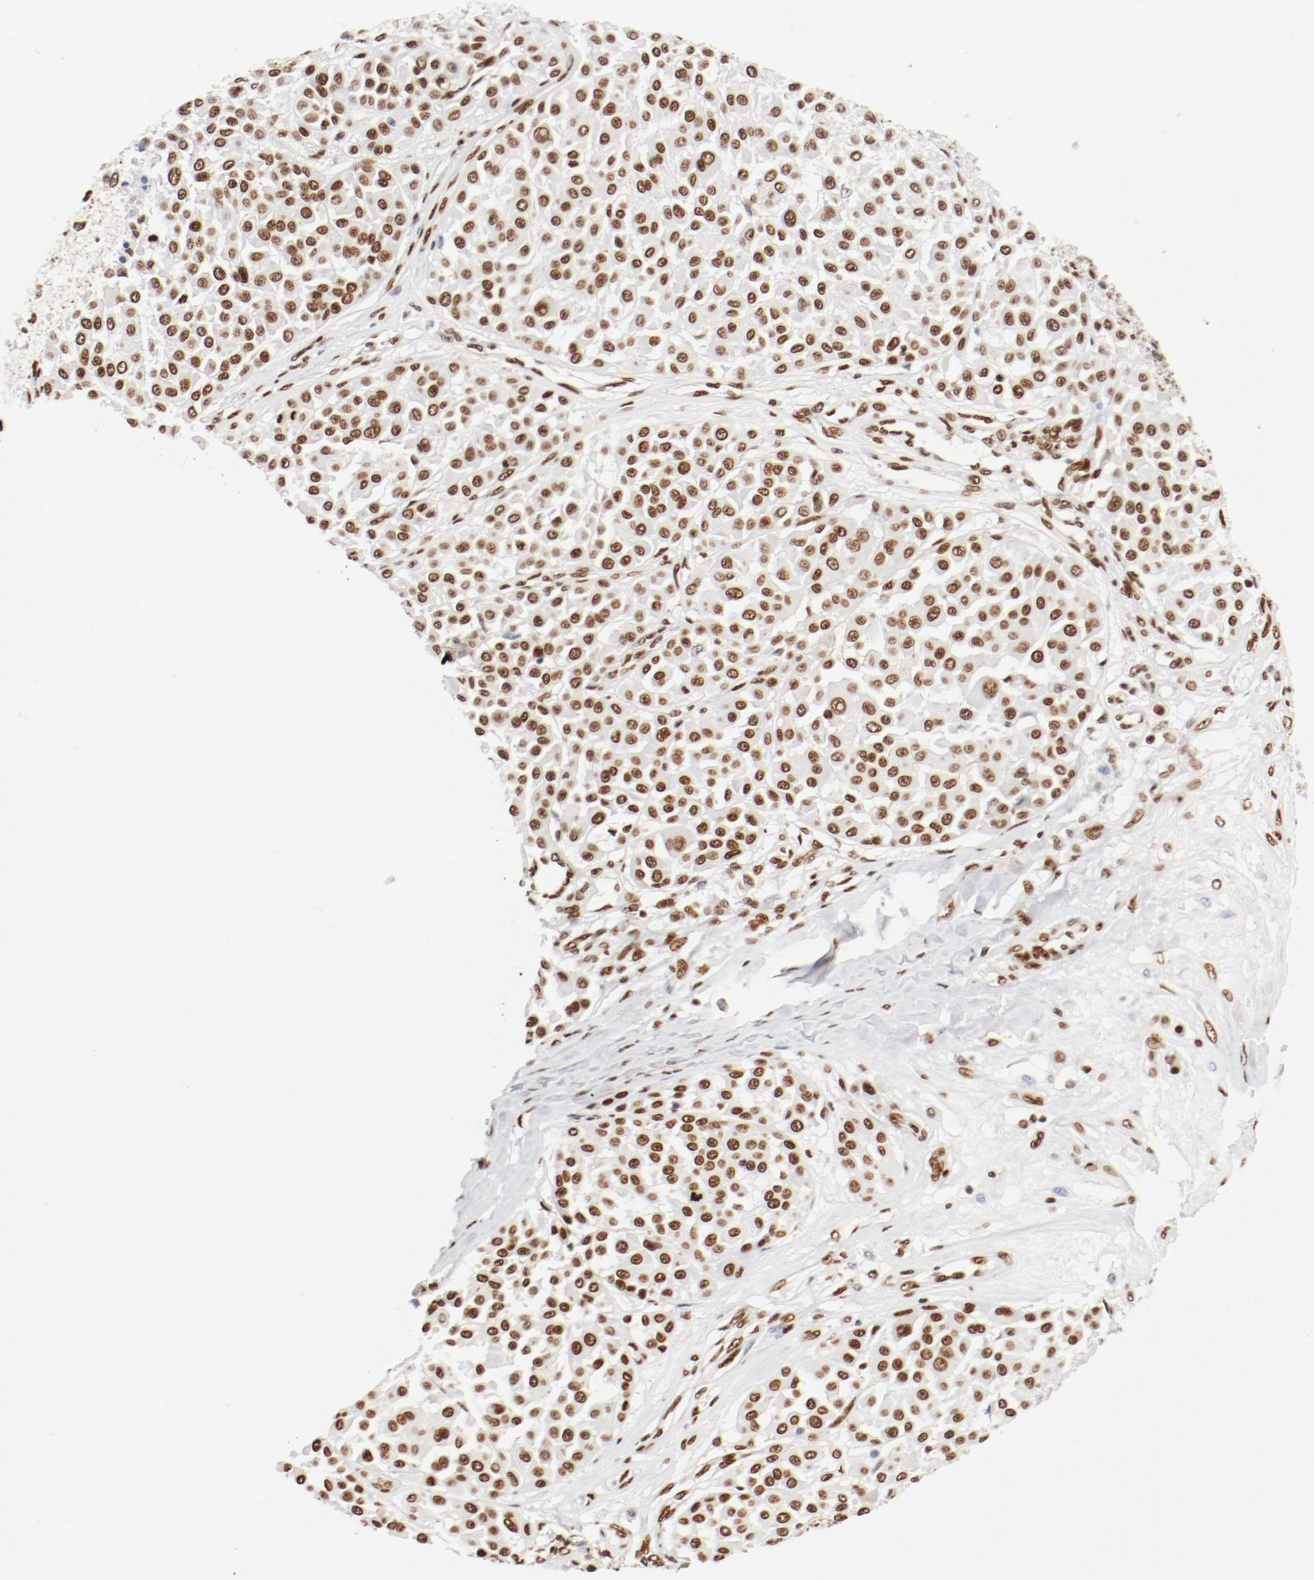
{"staining": {"intensity": "moderate", "quantity": ">75%", "location": "nuclear"}, "tissue": "melanoma", "cell_type": "Tumor cells", "image_type": "cancer", "snomed": [{"axis": "morphology", "description": "Malignant melanoma, Metastatic site"}, {"axis": "topography", "description": "Soft tissue"}], "caption": "Malignant melanoma (metastatic site) stained with a protein marker demonstrates moderate staining in tumor cells.", "gene": "CTBP1", "patient": {"sex": "male", "age": 41}}